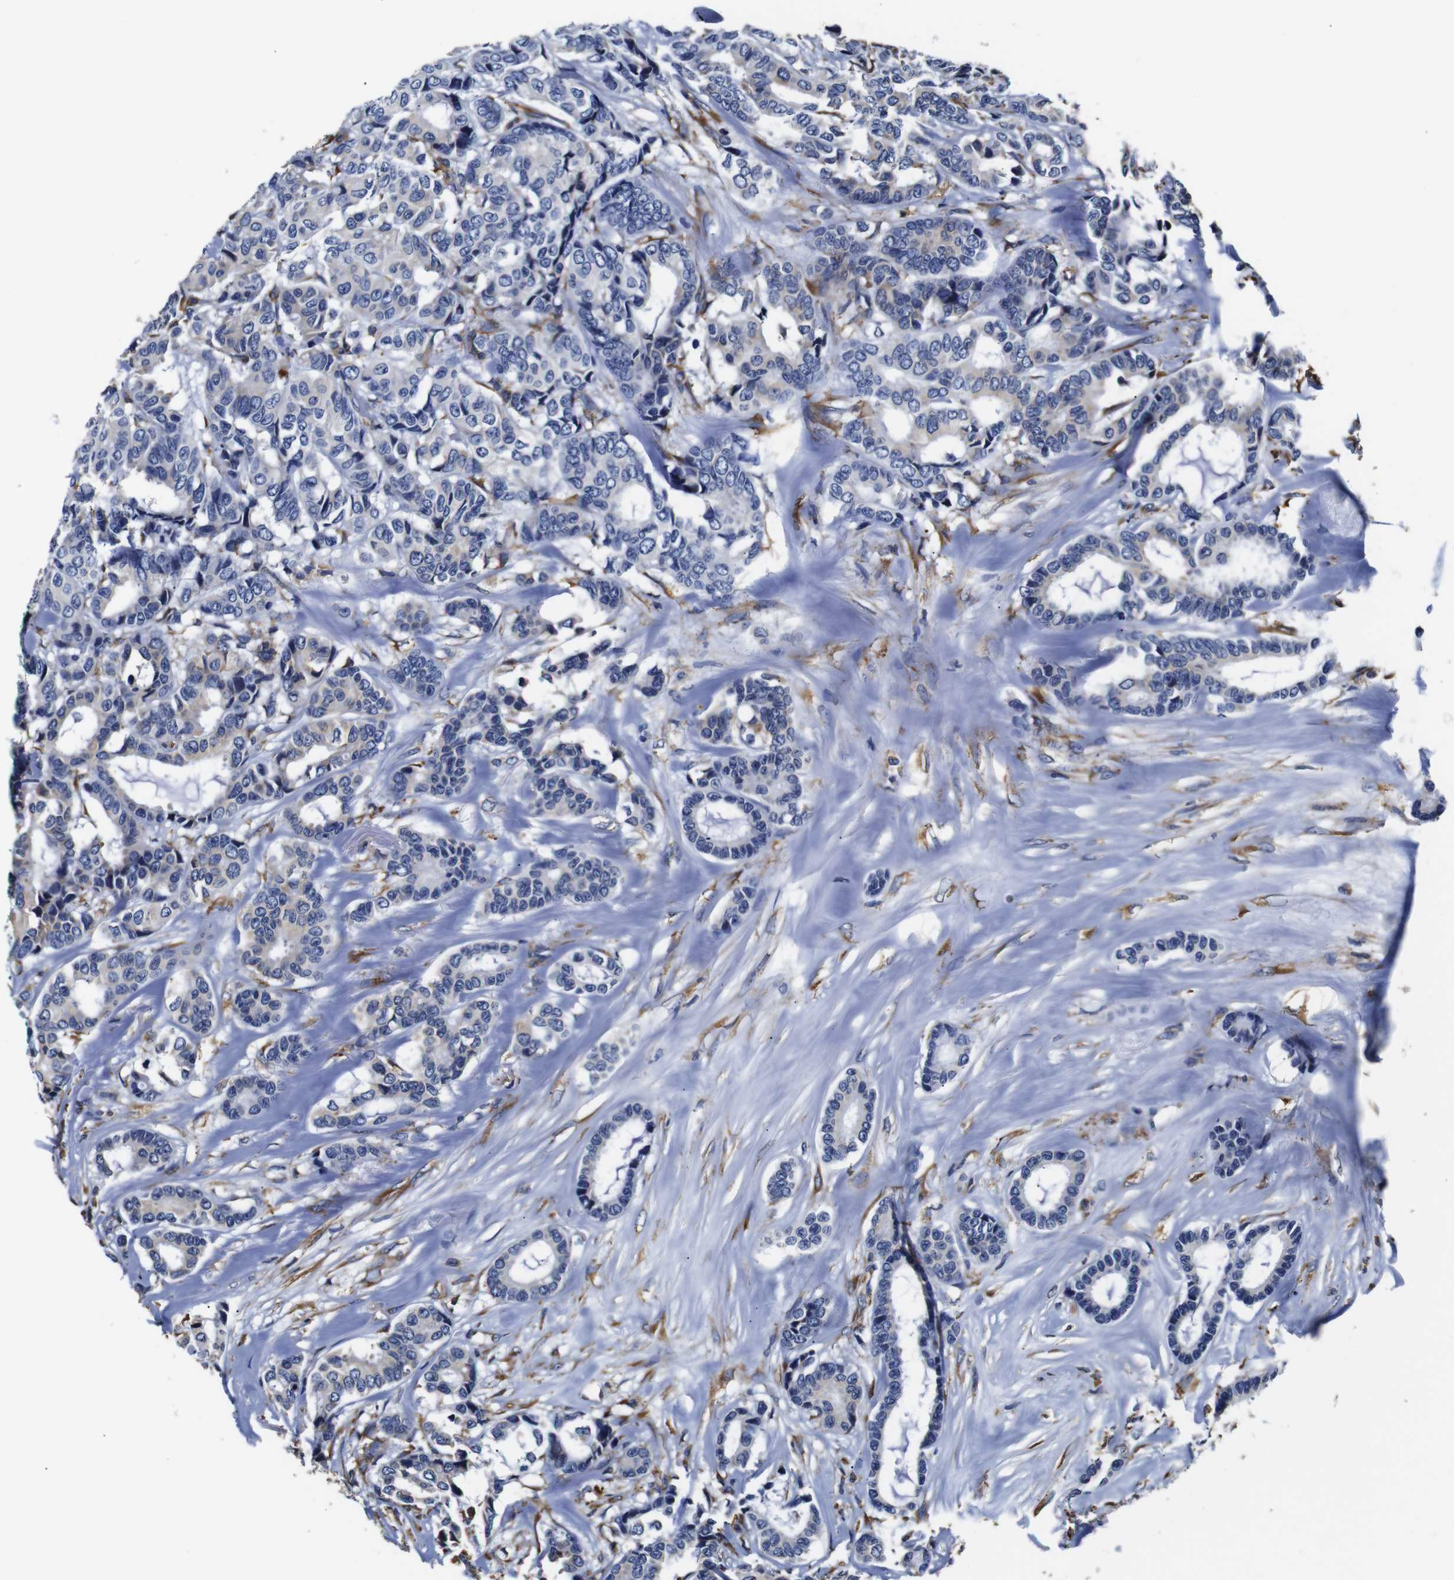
{"staining": {"intensity": "weak", "quantity": "<25%", "location": "cytoplasmic/membranous"}, "tissue": "breast cancer", "cell_type": "Tumor cells", "image_type": "cancer", "snomed": [{"axis": "morphology", "description": "Duct carcinoma"}, {"axis": "topography", "description": "Breast"}], "caption": "Immunohistochemistry of breast cancer exhibits no positivity in tumor cells.", "gene": "PPIB", "patient": {"sex": "female", "age": 87}}